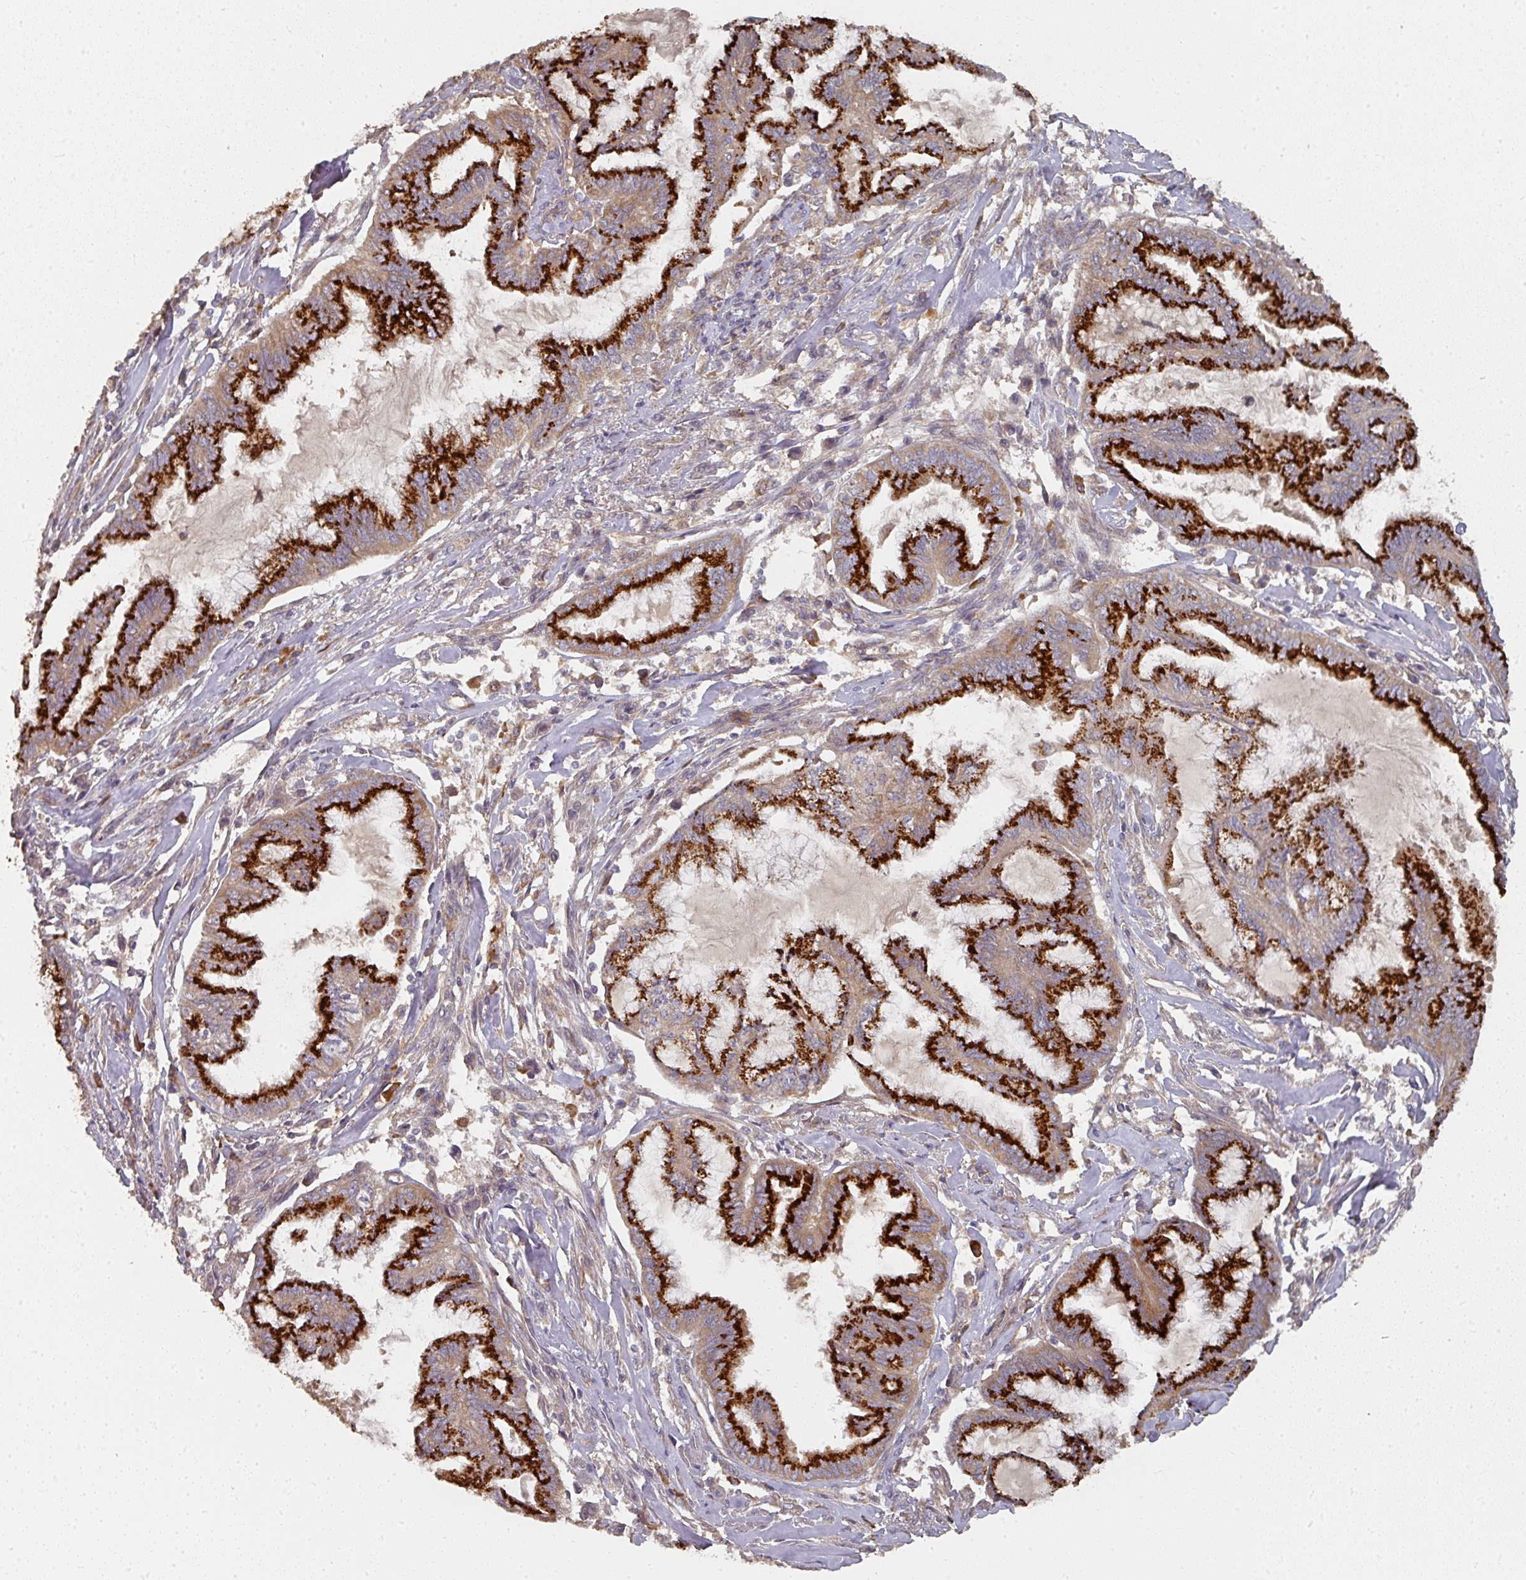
{"staining": {"intensity": "strong", "quantity": ">75%", "location": "cytoplasmic/membranous"}, "tissue": "endometrial cancer", "cell_type": "Tumor cells", "image_type": "cancer", "snomed": [{"axis": "morphology", "description": "Adenocarcinoma, NOS"}, {"axis": "topography", "description": "Endometrium"}], "caption": "Brown immunohistochemical staining in human endometrial cancer reveals strong cytoplasmic/membranous staining in about >75% of tumor cells.", "gene": "EDEM2", "patient": {"sex": "female", "age": 86}}